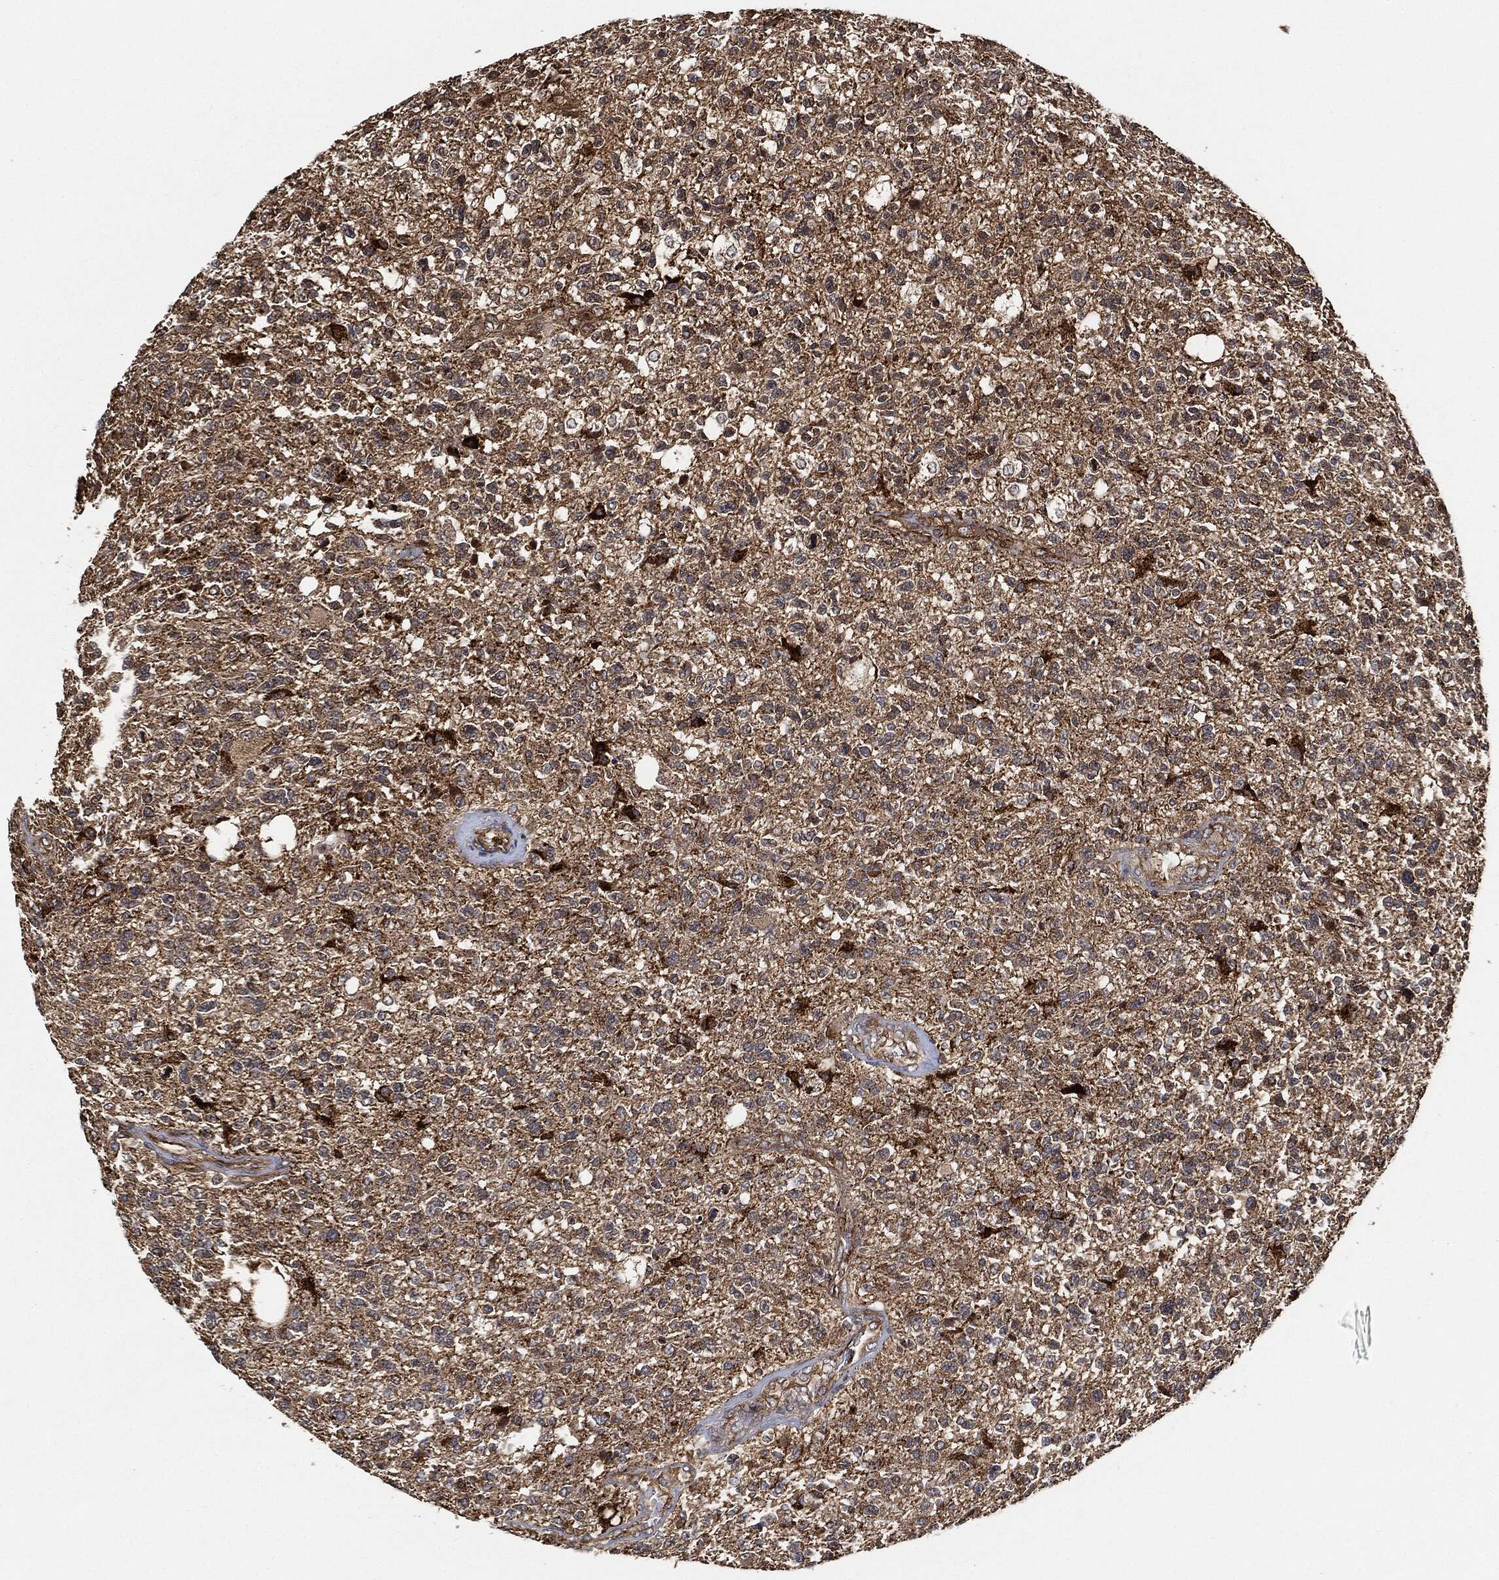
{"staining": {"intensity": "moderate", "quantity": "25%-75%", "location": "cytoplasmic/membranous"}, "tissue": "glioma", "cell_type": "Tumor cells", "image_type": "cancer", "snomed": [{"axis": "morphology", "description": "Glioma, malignant, High grade"}, {"axis": "topography", "description": "Brain"}], "caption": "Immunohistochemistry (IHC) micrograph of malignant glioma (high-grade) stained for a protein (brown), which displays medium levels of moderate cytoplasmic/membranous expression in approximately 25%-75% of tumor cells.", "gene": "MAP3K3", "patient": {"sex": "male", "age": 56}}